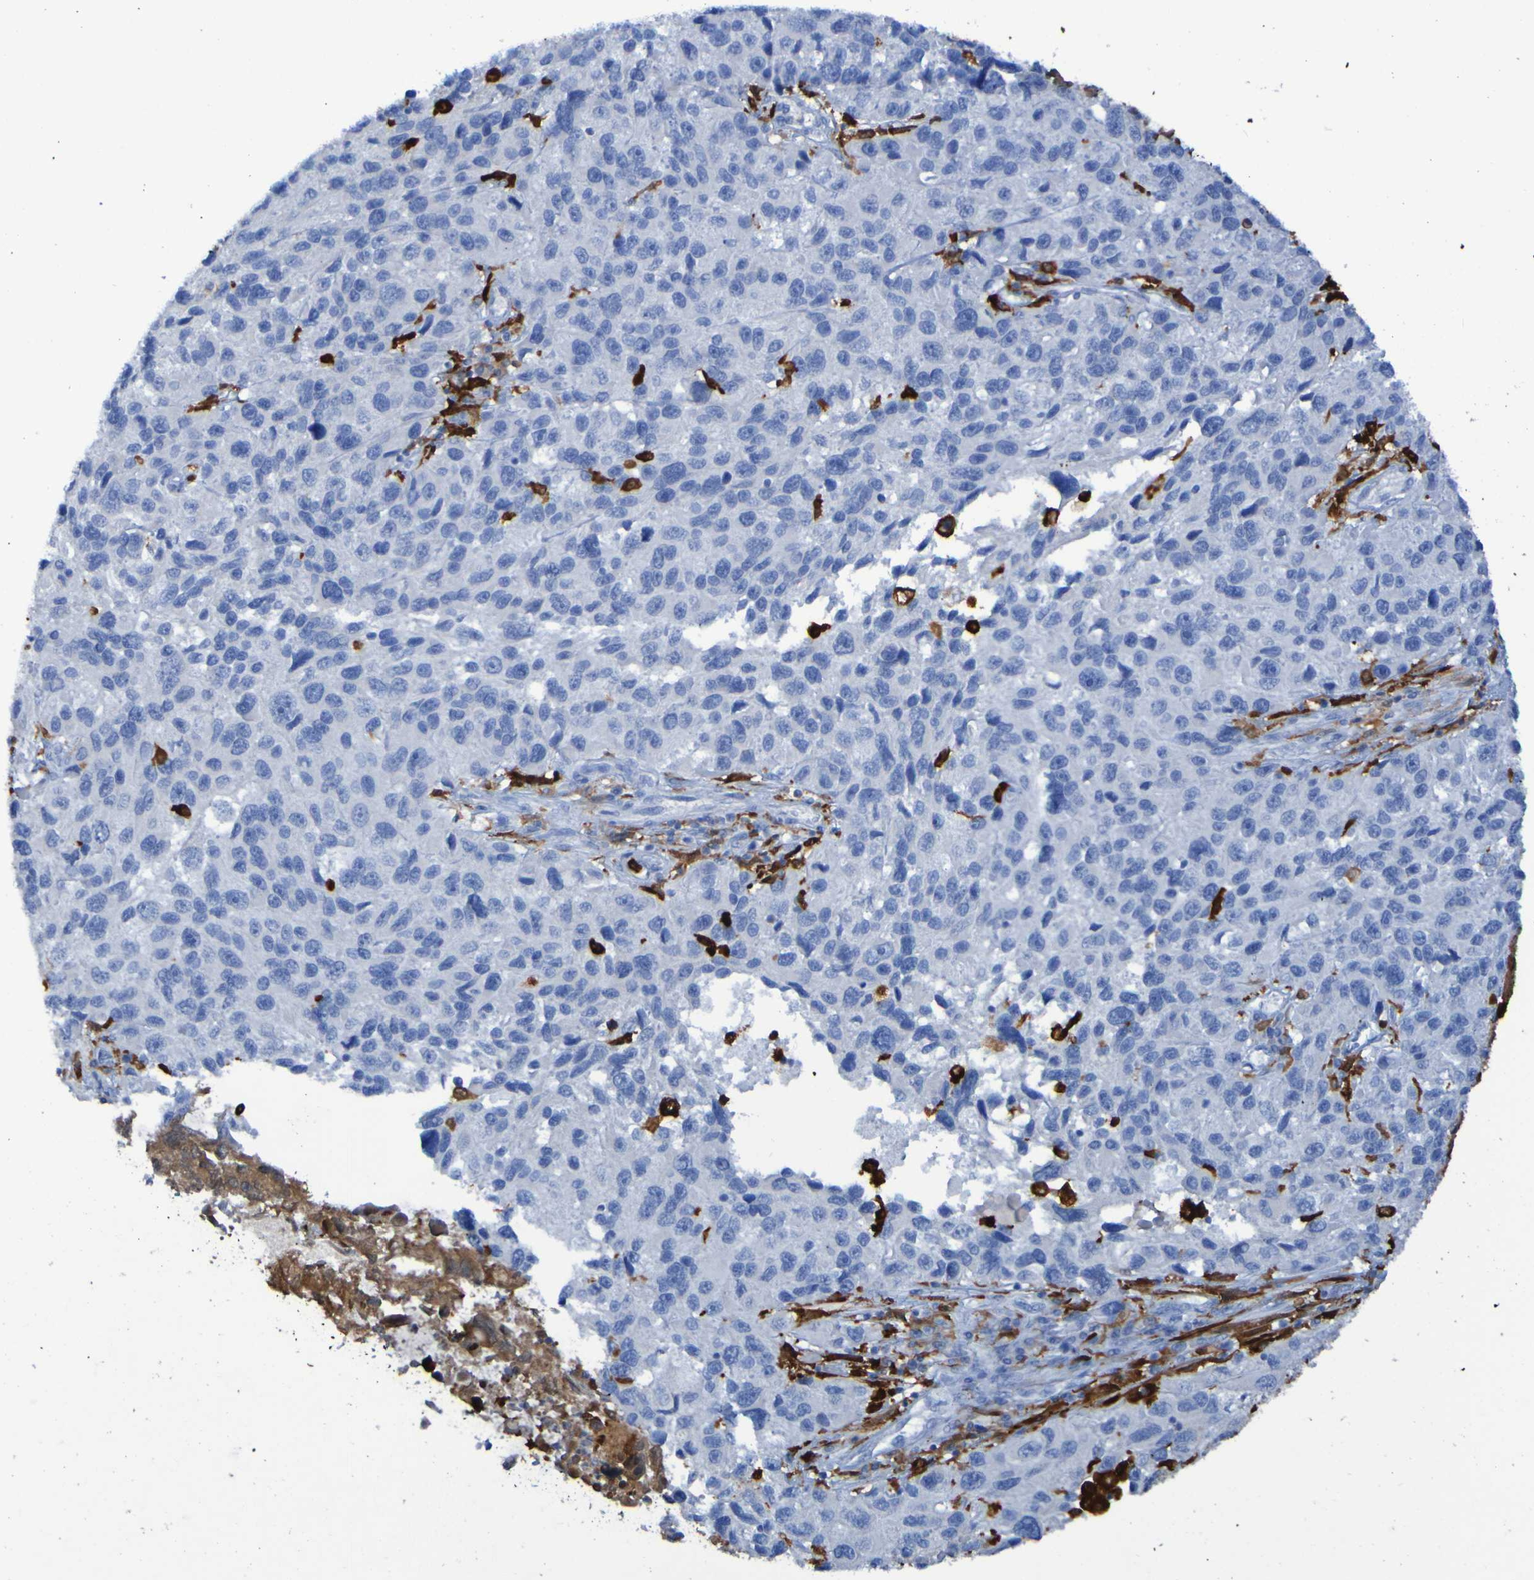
{"staining": {"intensity": "negative", "quantity": "none", "location": "none"}, "tissue": "melanoma", "cell_type": "Tumor cells", "image_type": "cancer", "snomed": [{"axis": "morphology", "description": "Malignant melanoma, NOS"}, {"axis": "topography", "description": "Skin"}], "caption": "A micrograph of human malignant melanoma is negative for staining in tumor cells.", "gene": "MPPE1", "patient": {"sex": "male", "age": 53}}